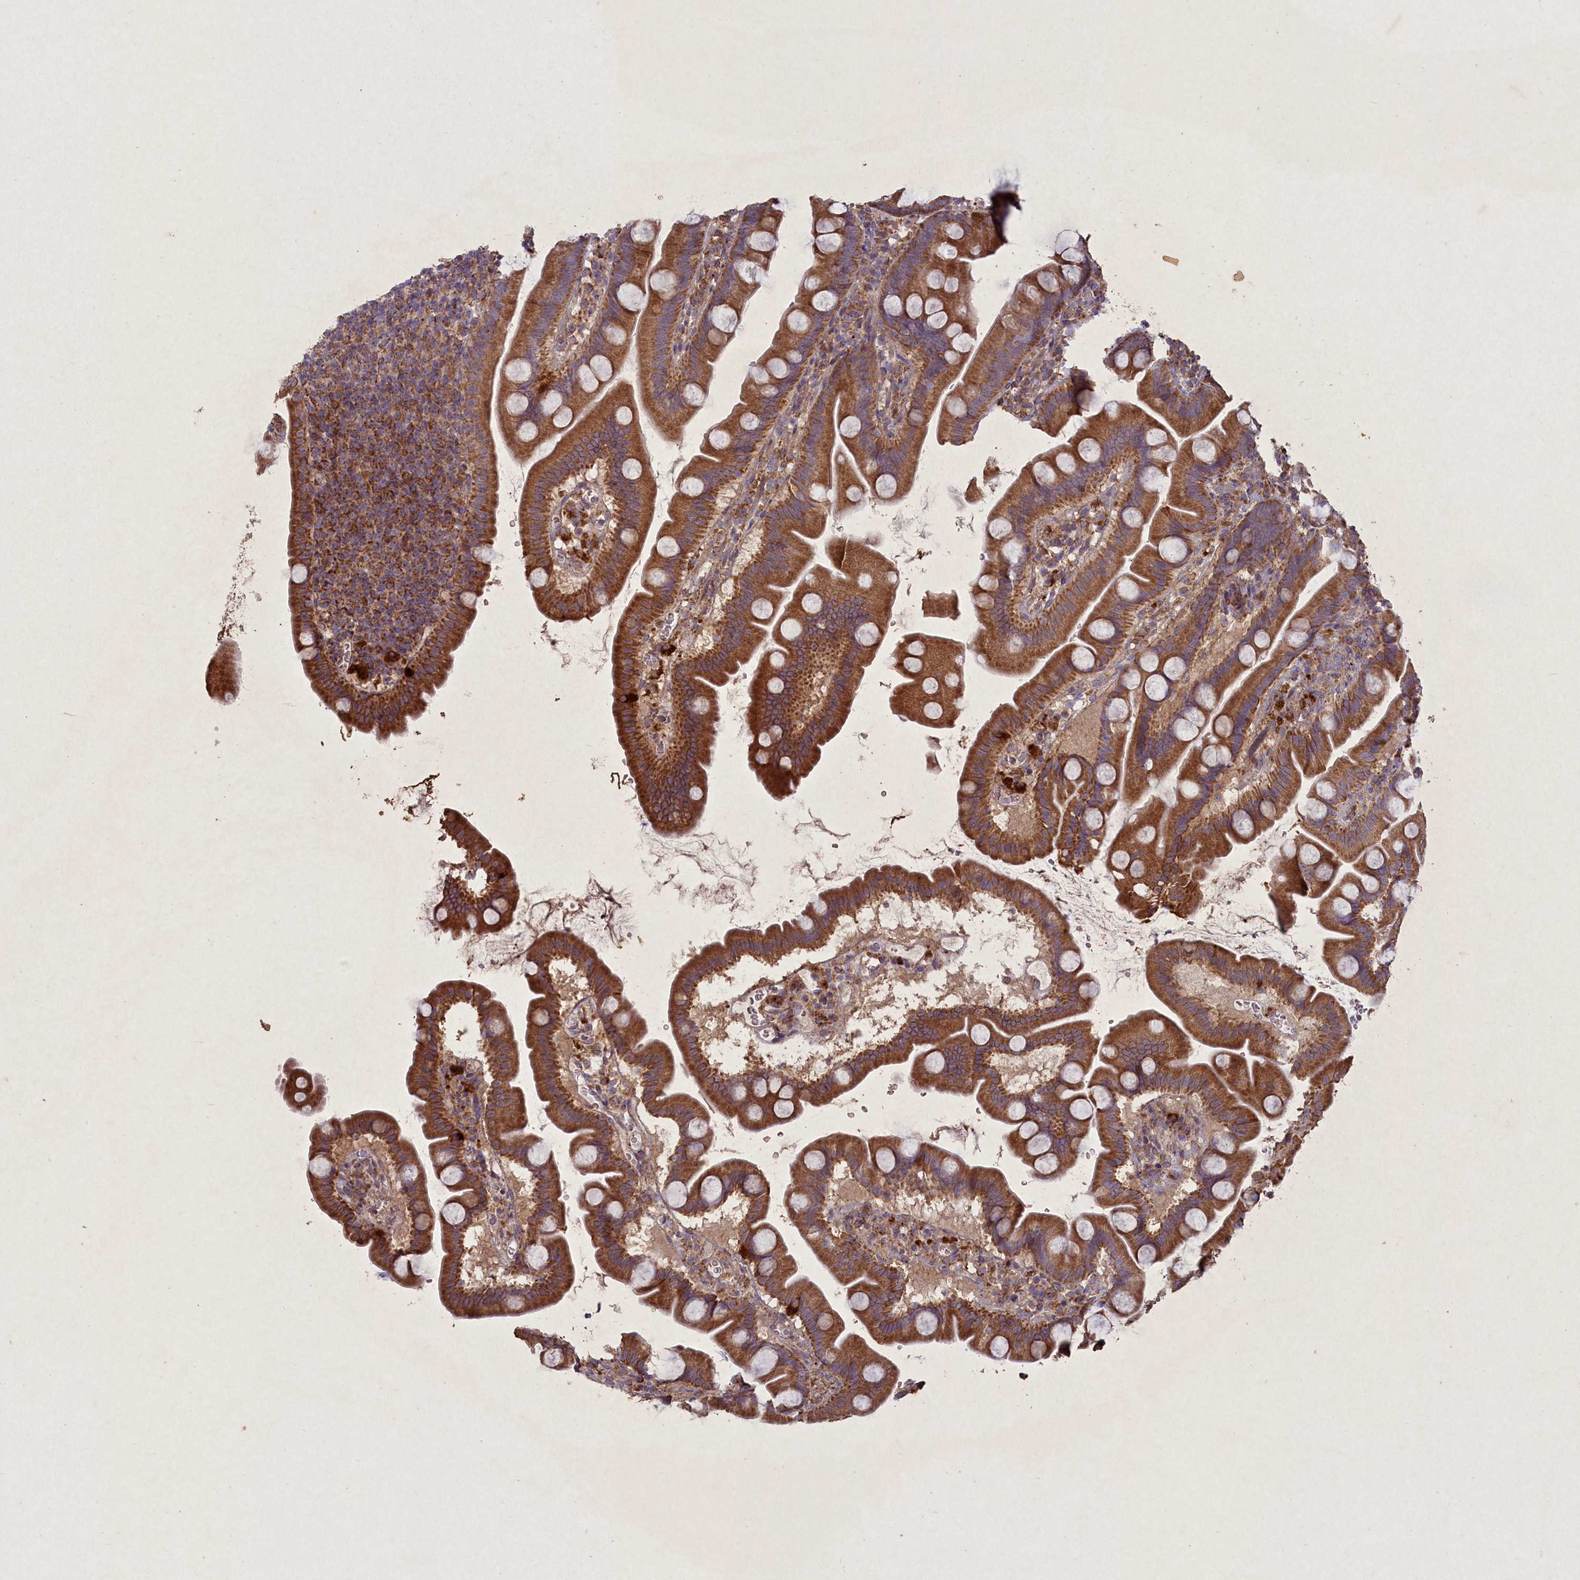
{"staining": {"intensity": "strong", "quantity": ">75%", "location": "cytoplasmic/membranous"}, "tissue": "small intestine", "cell_type": "Glandular cells", "image_type": "normal", "snomed": [{"axis": "morphology", "description": "Normal tissue, NOS"}, {"axis": "topography", "description": "Small intestine"}], "caption": "A histopathology image of small intestine stained for a protein reveals strong cytoplasmic/membranous brown staining in glandular cells. The staining was performed using DAB (3,3'-diaminobenzidine), with brown indicating positive protein expression. Nuclei are stained blue with hematoxylin.", "gene": "CIAO2B", "patient": {"sex": "female", "age": 68}}